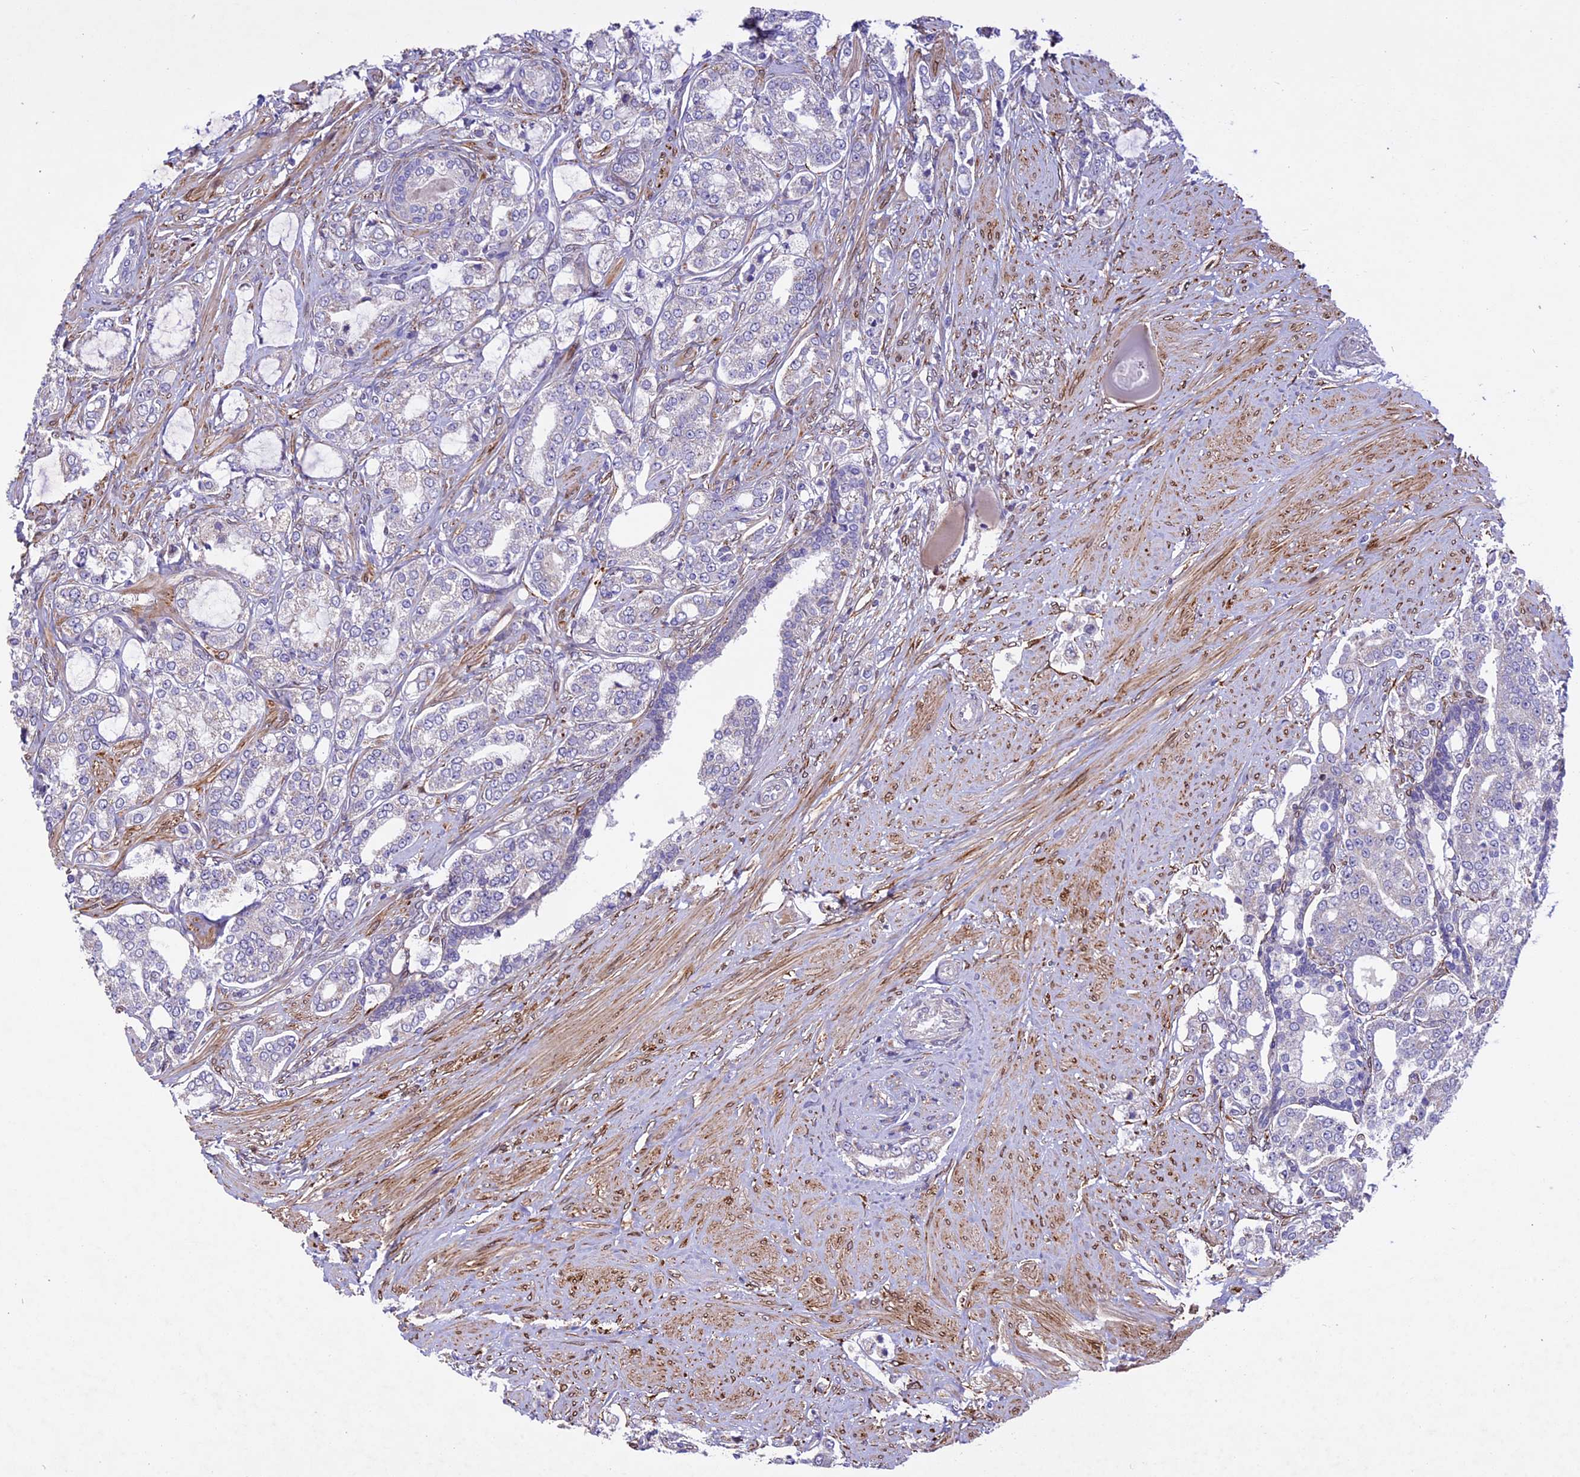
{"staining": {"intensity": "negative", "quantity": "none", "location": "none"}, "tissue": "prostate cancer", "cell_type": "Tumor cells", "image_type": "cancer", "snomed": [{"axis": "morphology", "description": "Adenocarcinoma, High grade"}, {"axis": "topography", "description": "Prostate"}], "caption": "A high-resolution micrograph shows immunohistochemistry staining of high-grade adenocarcinoma (prostate), which displays no significant staining in tumor cells.", "gene": "MIEF2", "patient": {"sex": "male", "age": 64}}